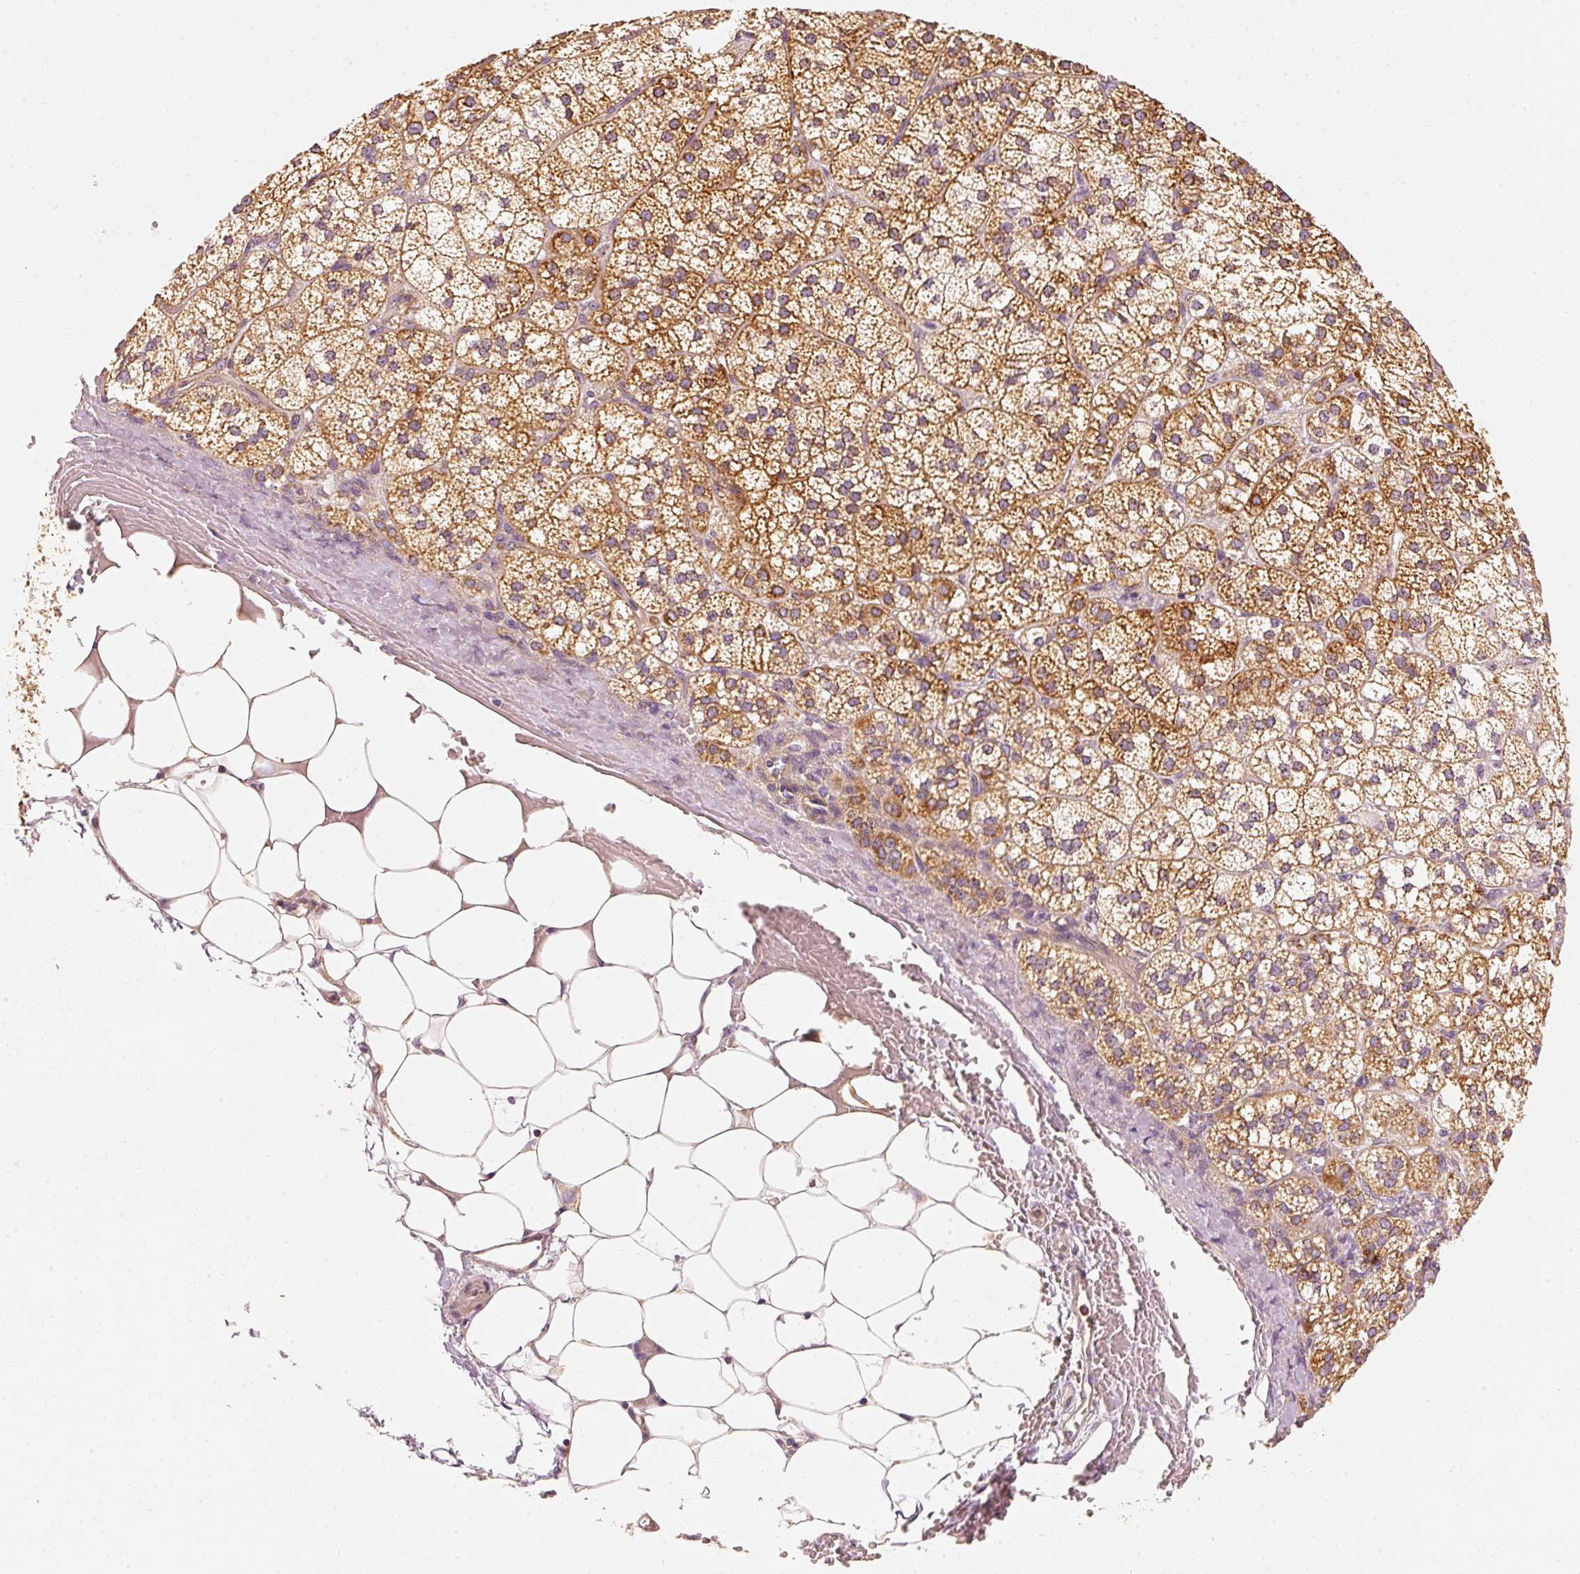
{"staining": {"intensity": "strong", "quantity": ">75%", "location": "cytoplasmic/membranous"}, "tissue": "adrenal gland", "cell_type": "Glandular cells", "image_type": "normal", "snomed": [{"axis": "morphology", "description": "Normal tissue, NOS"}, {"axis": "topography", "description": "Adrenal gland"}], "caption": "Immunohistochemical staining of normal adrenal gland shows strong cytoplasmic/membranous protein staining in approximately >75% of glandular cells. (DAB IHC, brown staining for protein, blue staining for nuclei).", "gene": "TOMM40", "patient": {"sex": "female", "age": 60}}